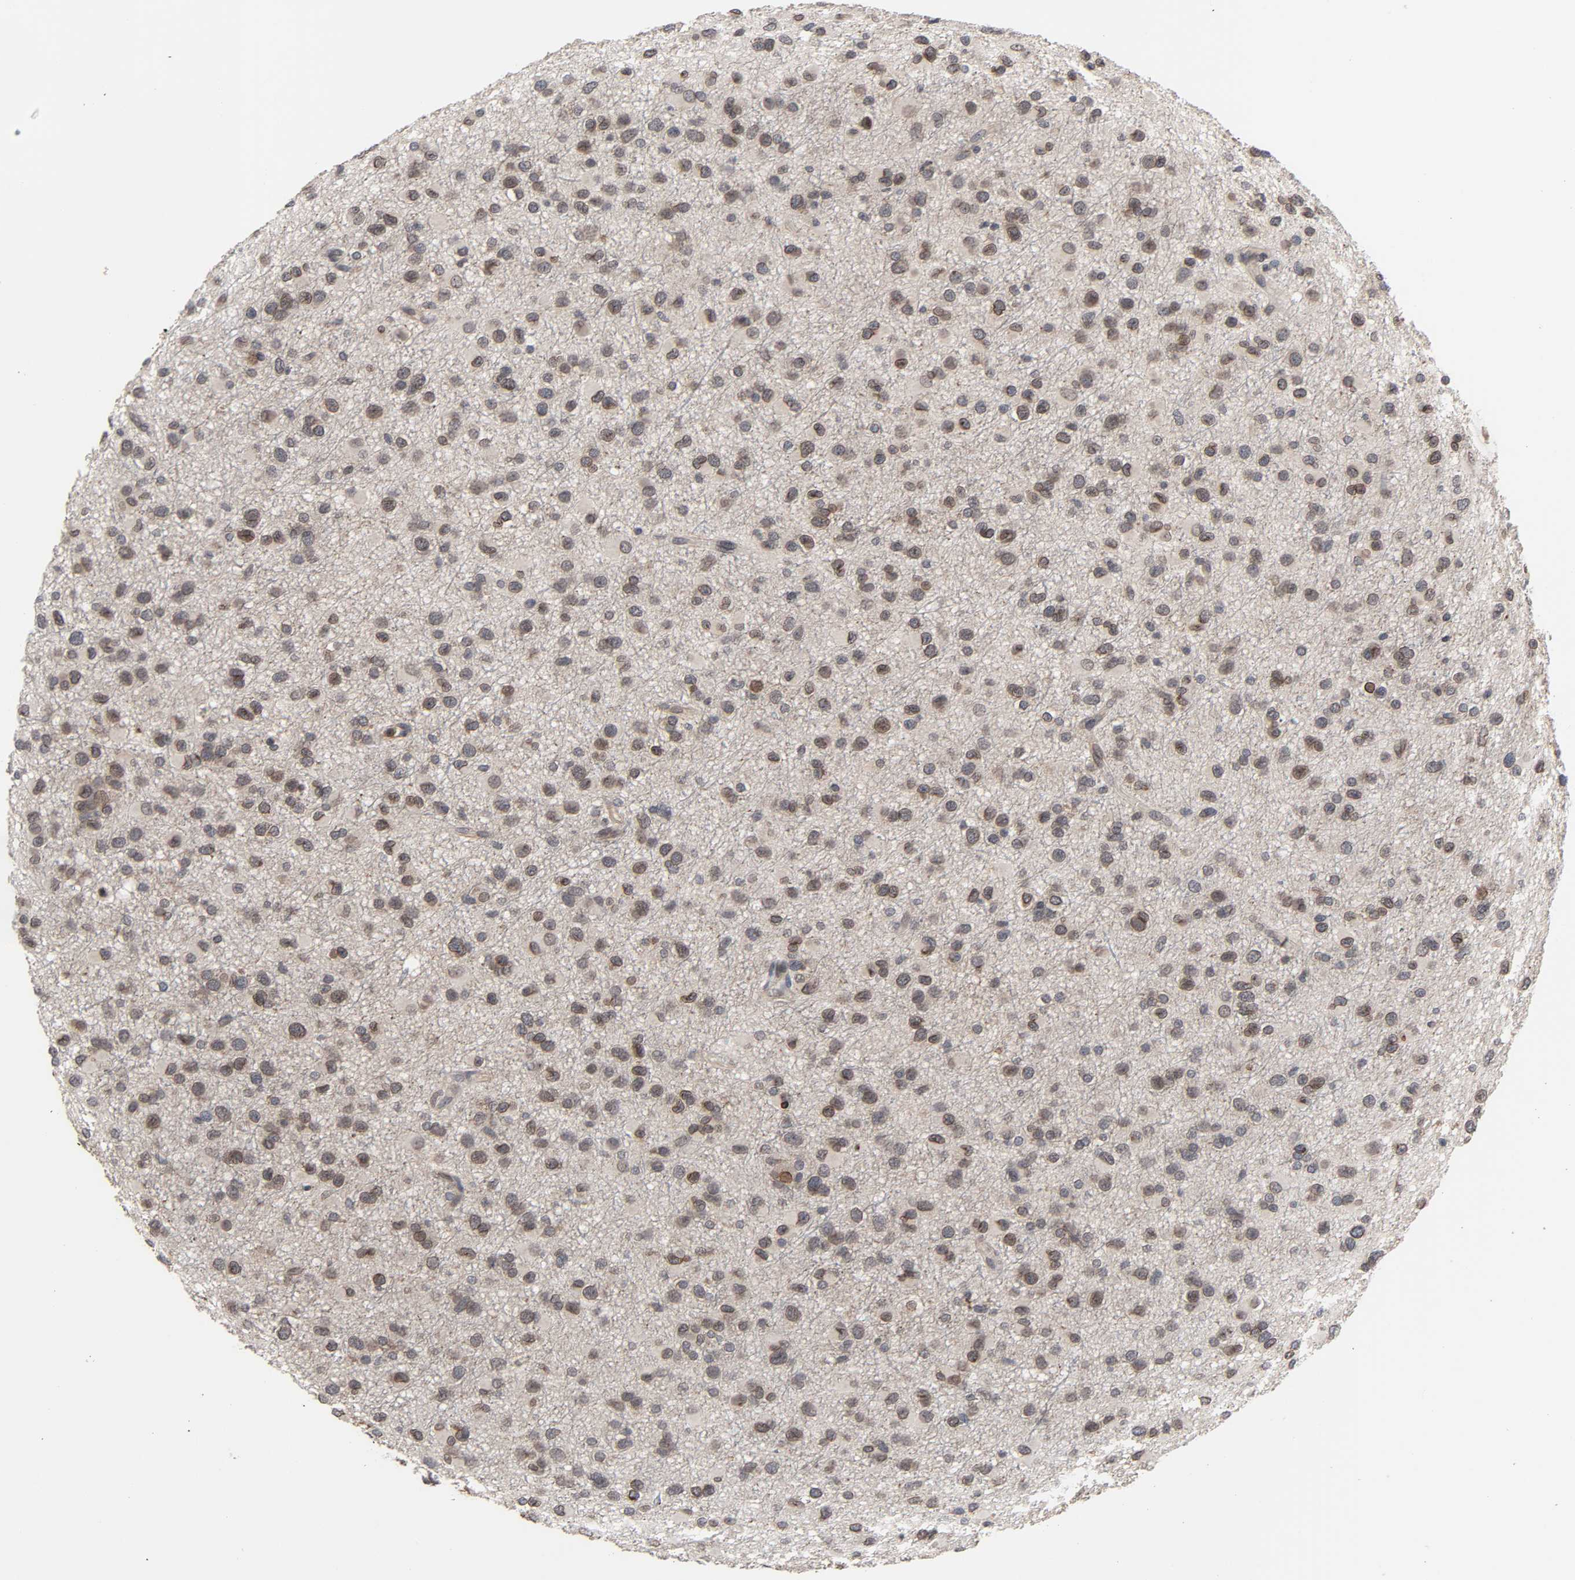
{"staining": {"intensity": "moderate", "quantity": ">75%", "location": "cytoplasmic/membranous,nuclear"}, "tissue": "glioma", "cell_type": "Tumor cells", "image_type": "cancer", "snomed": [{"axis": "morphology", "description": "Glioma, malignant, Low grade"}, {"axis": "topography", "description": "Brain"}], "caption": "A high-resolution micrograph shows immunohistochemistry staining of low-grade glioma (malignant), which displays moderate cytoplasmic/membranous and nuclear staining in approximately >75% of tumor cells. (DAB (3,3'-diaminobenzidine) = brown stain, brightfield microscopy at high magnification).", "gene": "CCDC175", "patient": {"sex": "male", "age": 42}}